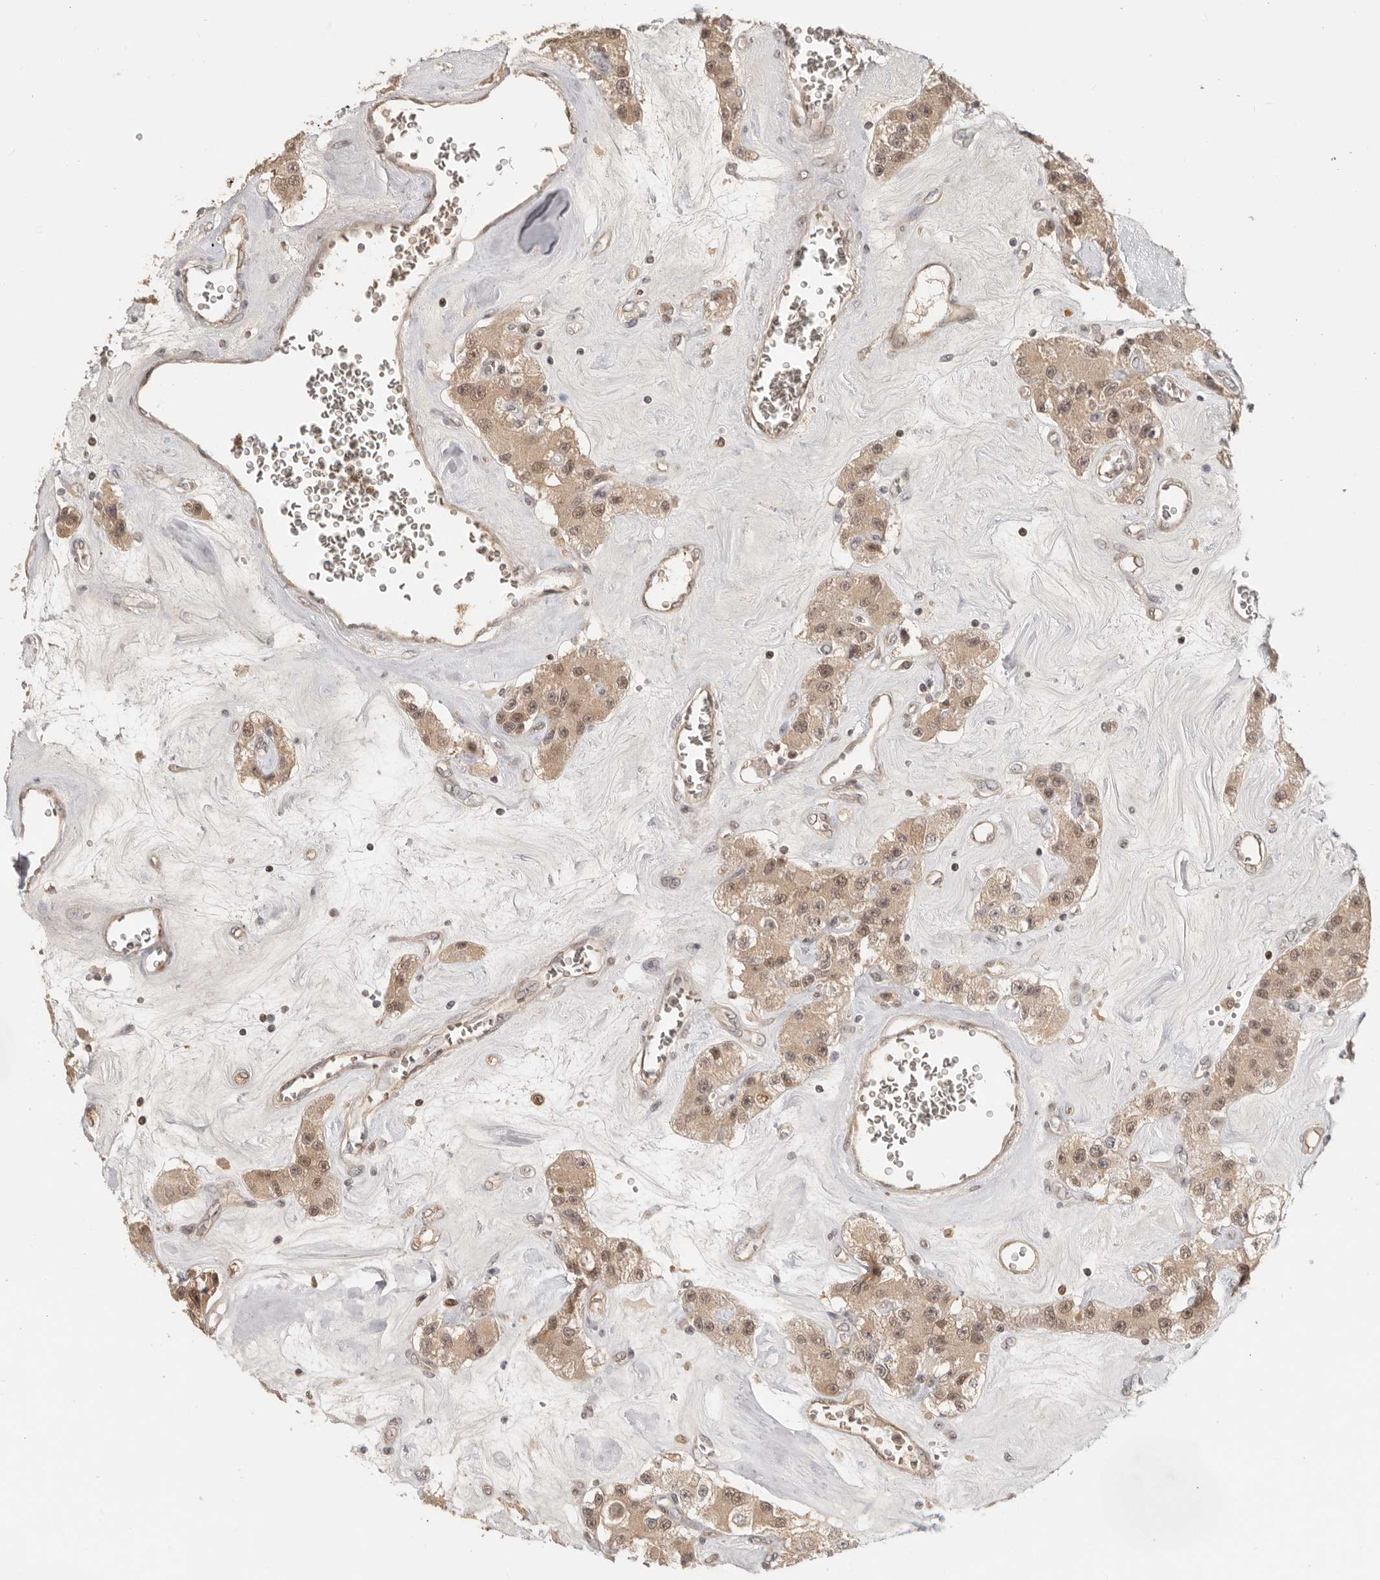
{"staining": {"intensity": "weak", "quantity": ">75%", "location": "cytoplasmic/membranous,nuclear"}, "tissue": "carcinoid", "cell_type": "Tumor cells", "image_type": "cancer", "snomed": [{"axis": "morphology", "description": "Carcinoid, malignant, NOS"}, {"axis": "topography", "description": "Pancreas"}], "caption": "Carcinoid was stained to show a protein in brown. There is low levels of weak cytoplasmic/membranous and nuclear positivity in approximately >75% of tumor cells. The staining was performed using DAB (3,3'-diaminobenzidine), with brown indicating positive protein expression. Nuclei are stained blue with hematoxylin.", "gene": "PSMA5", "patient": {"sex": "male", "age": 41}}